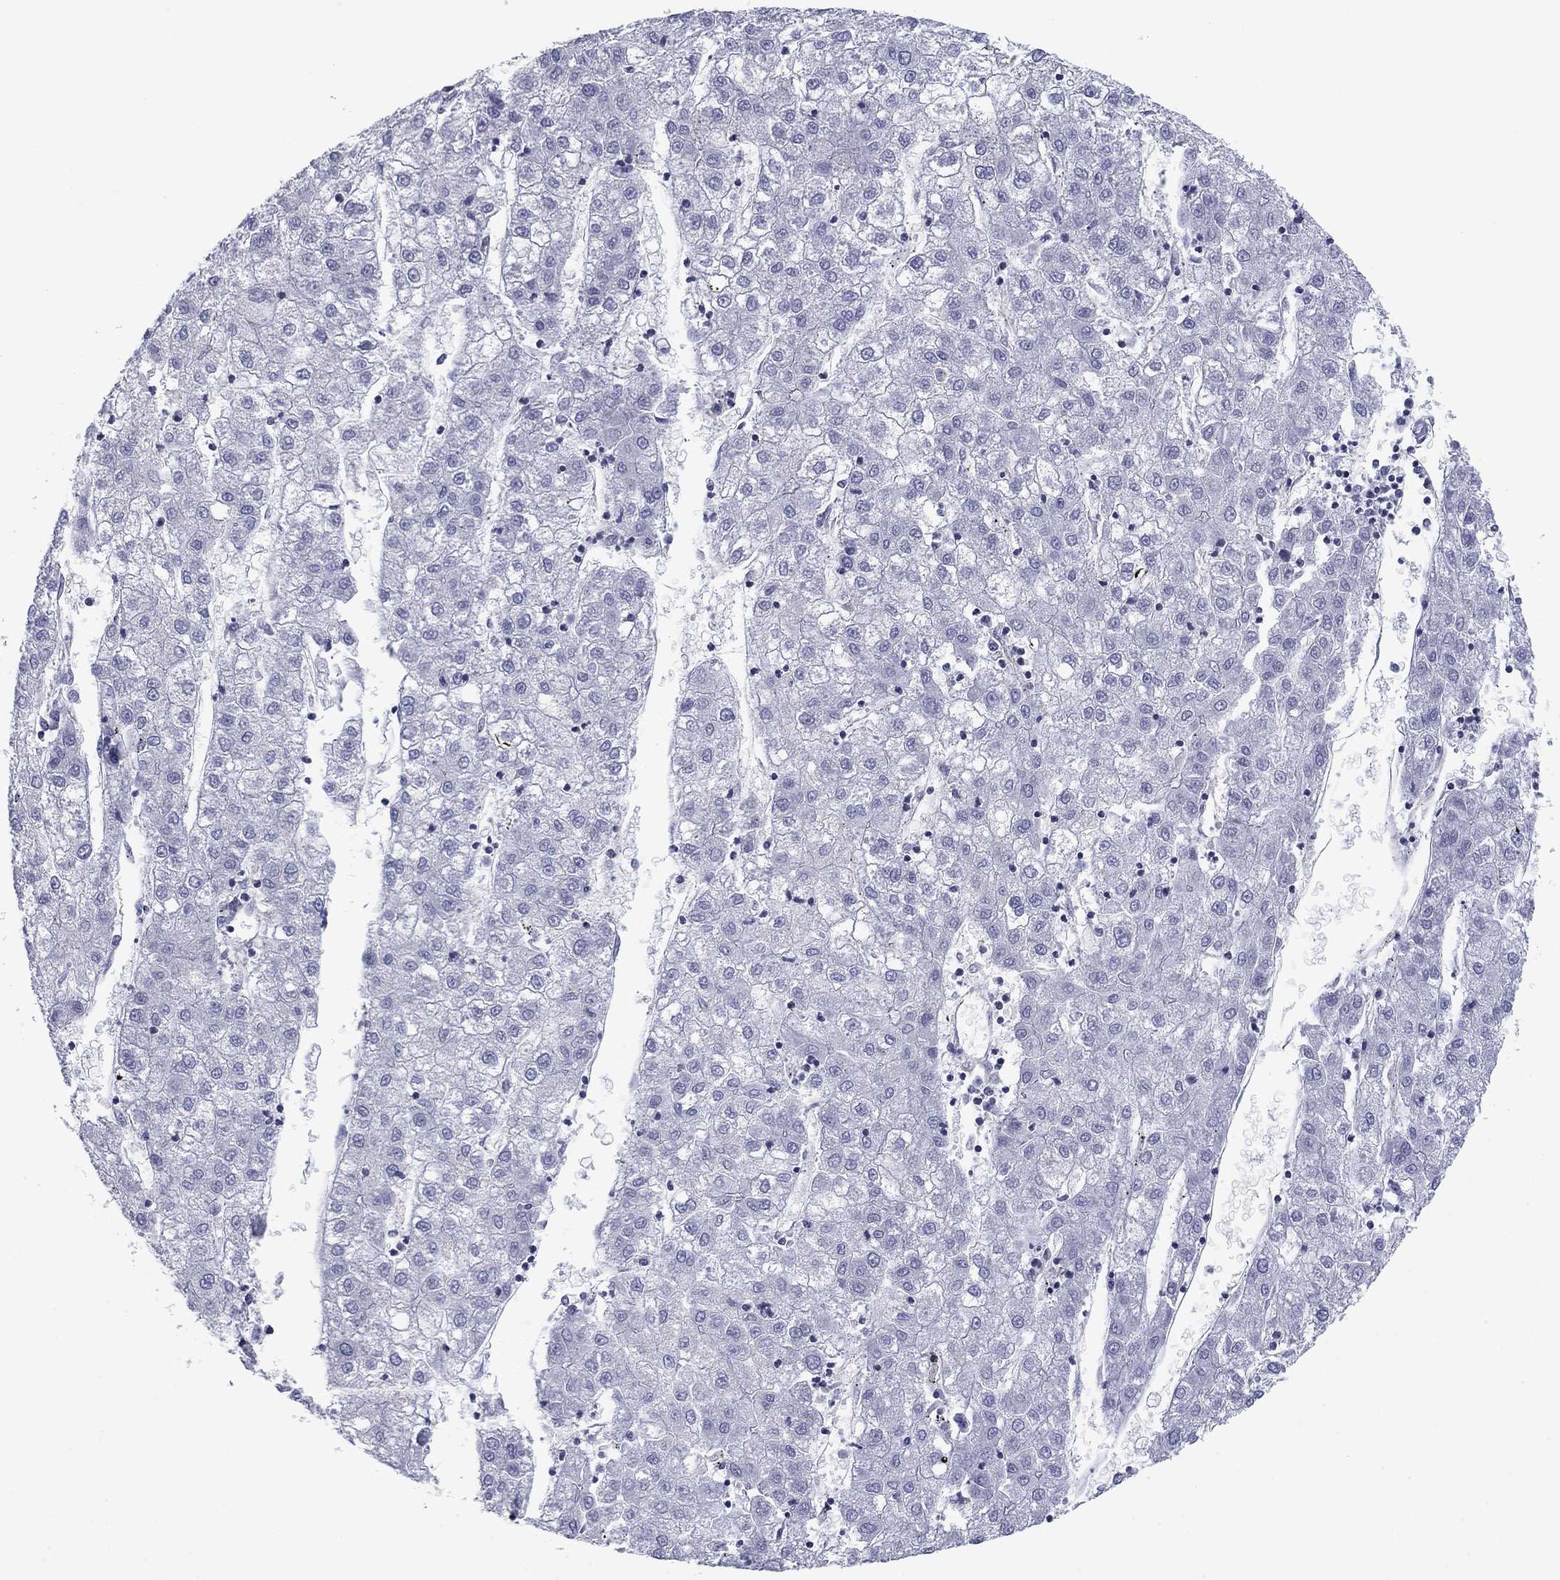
{"staining": {"intensity": "negative", "quantity": "none", "location": "none"}, "tissue": "liver cancer", "cell_type": "Tumor cells", "image_type": "cancer", "snomed": [{"axis": "morphology", "description": "Carcinoma, Hepatocellular, NOS"}, {"axis": "topography", "description": "Liver"}], "caption": "IHC photomicrograph of neoplastic tissue: human liver cancer stained with DAB reveals no significant protein expression in tumor cells.", "gene": "PSD4", "patient": {"sex": "male", "age": 72}}